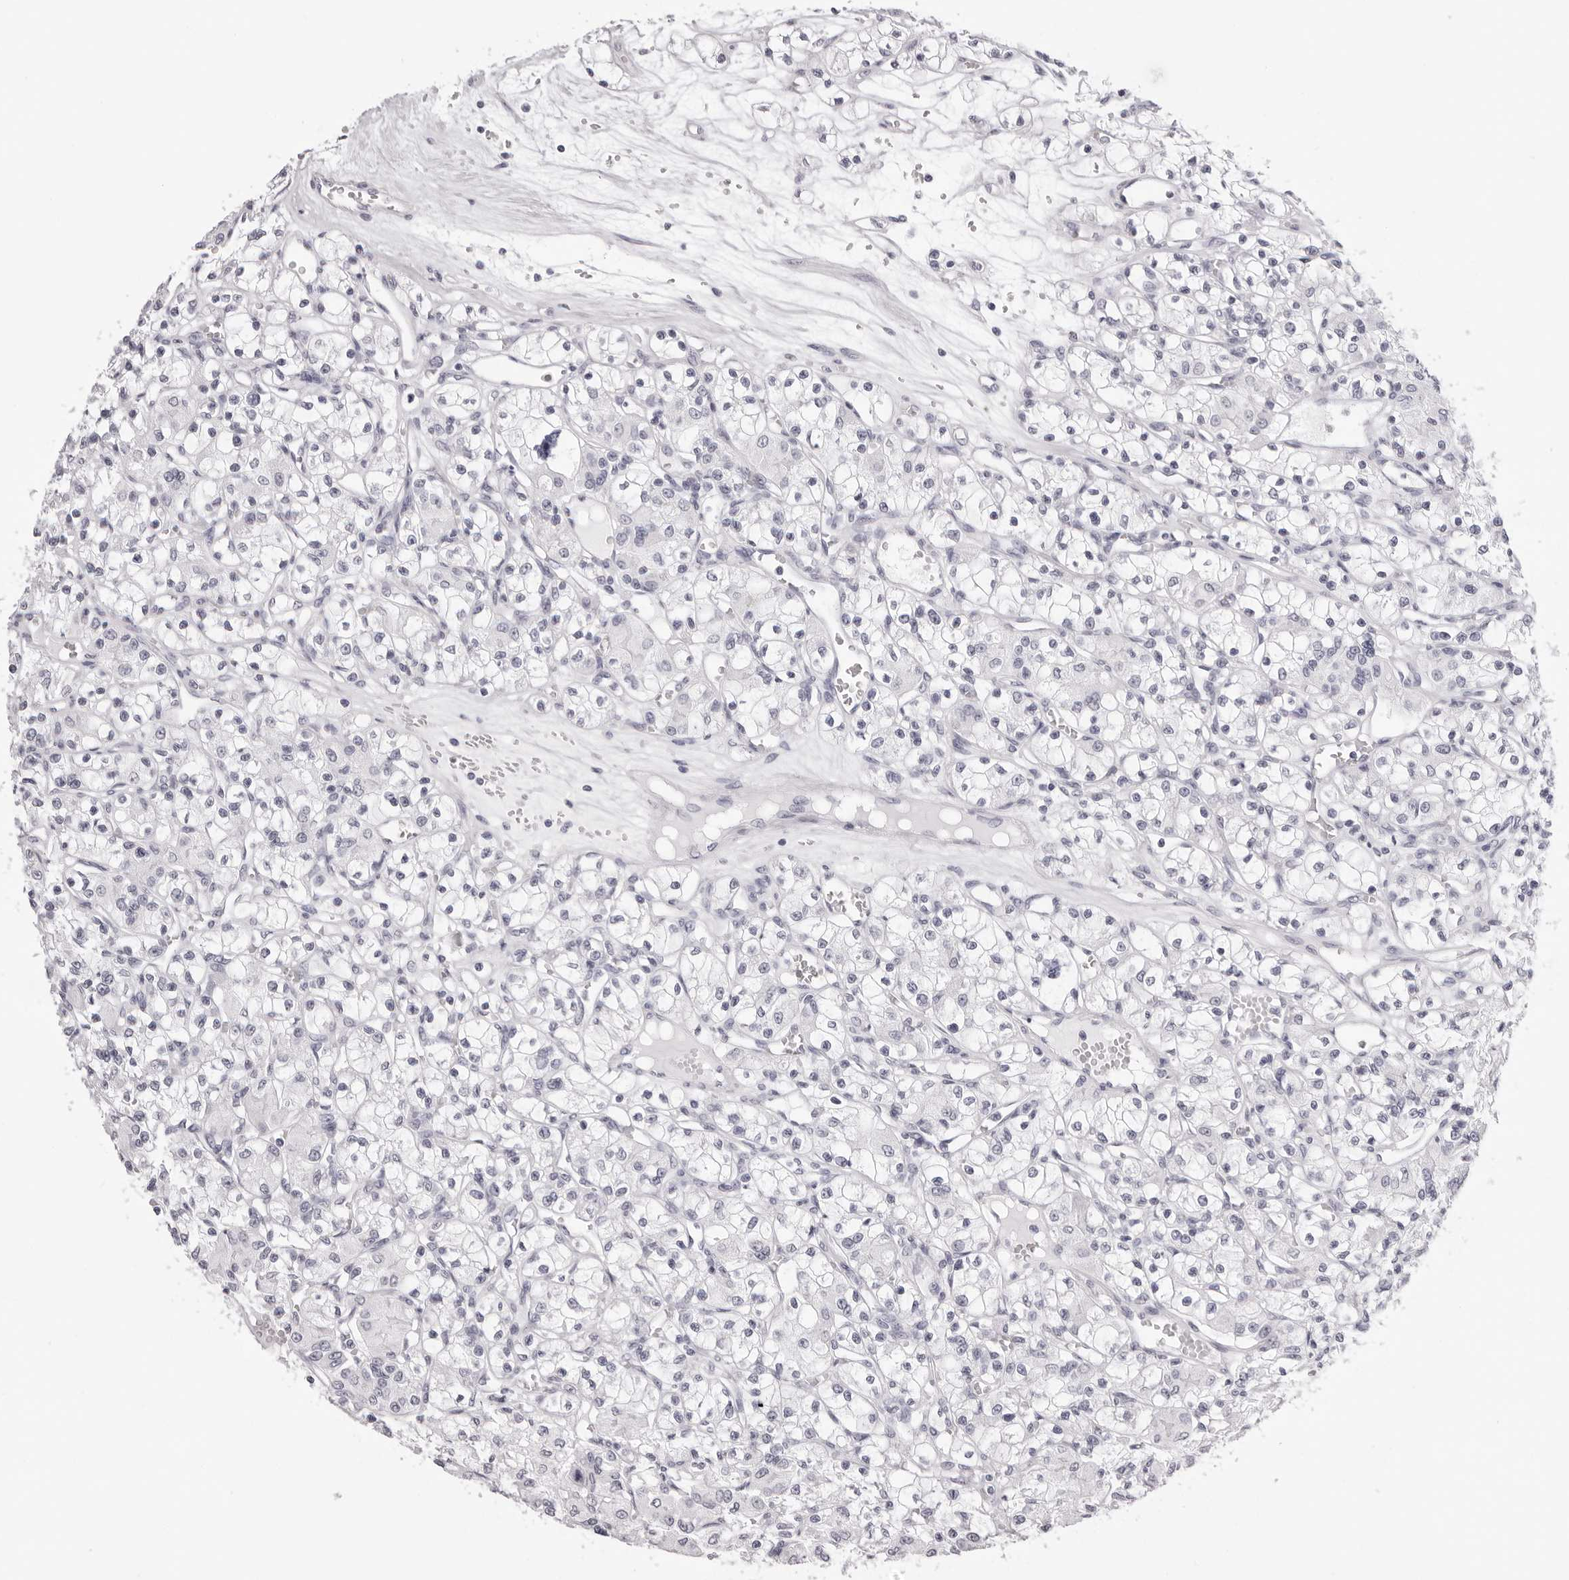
{"staining": {"intensity": "negative", "quantity": "none", "location": "none"}, "tissue": "renal cancer", "cell_type": "Tumor cells", "image_type": "cancer", "snomed": [{"axis": "morphology", "description": "Adenocarcinoma, NOS"}, {"axis": "topography", "description": "Kidney"}], "caption": "IHC micrograph of human adenocarcinoma (renal) stained for a protein (brown), which exhibits no positivity in tumor cells.", "gene": "RHO", "patient": {"sex": "female", "age": 59}}